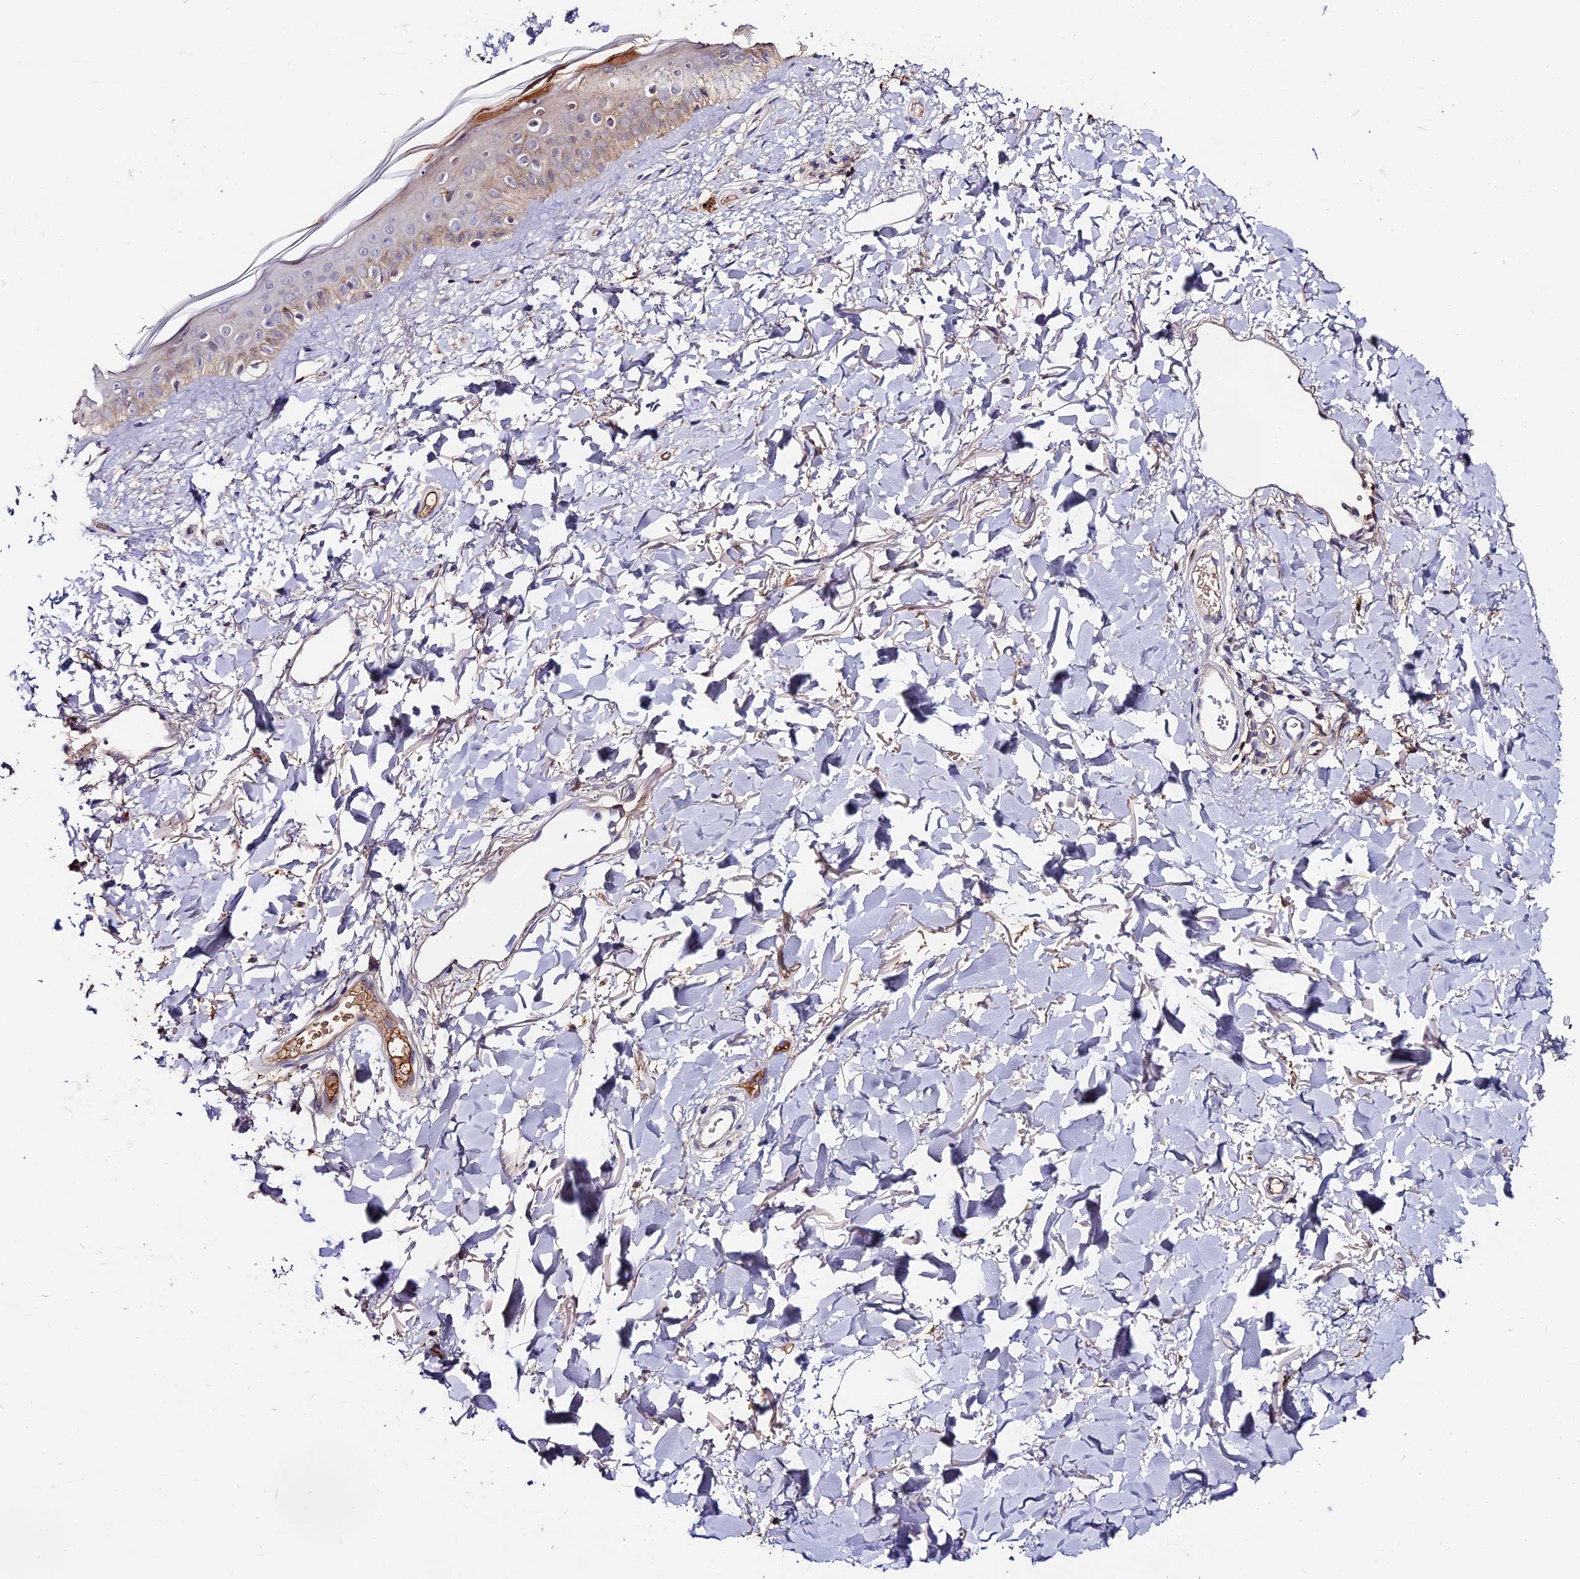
{"staining": {"intensity": "negative", "quantity": "none", "location": "none"}, "tissue": "skin", "cell_type": "Fibroblasts", "image_type": "normal", "snomed": [{"axis": "morphology", "description": "Normal tissue, NOS"}, {"axis": "topography", "description": "Skin"}], "caption": "Immunohistochemistry micrograph of normal human skin stained for a protein (brown), which exhibits no staining in fibroblasts.", "gene": "ADGRD1", "patient": {"sex": "female", "age": 58}}